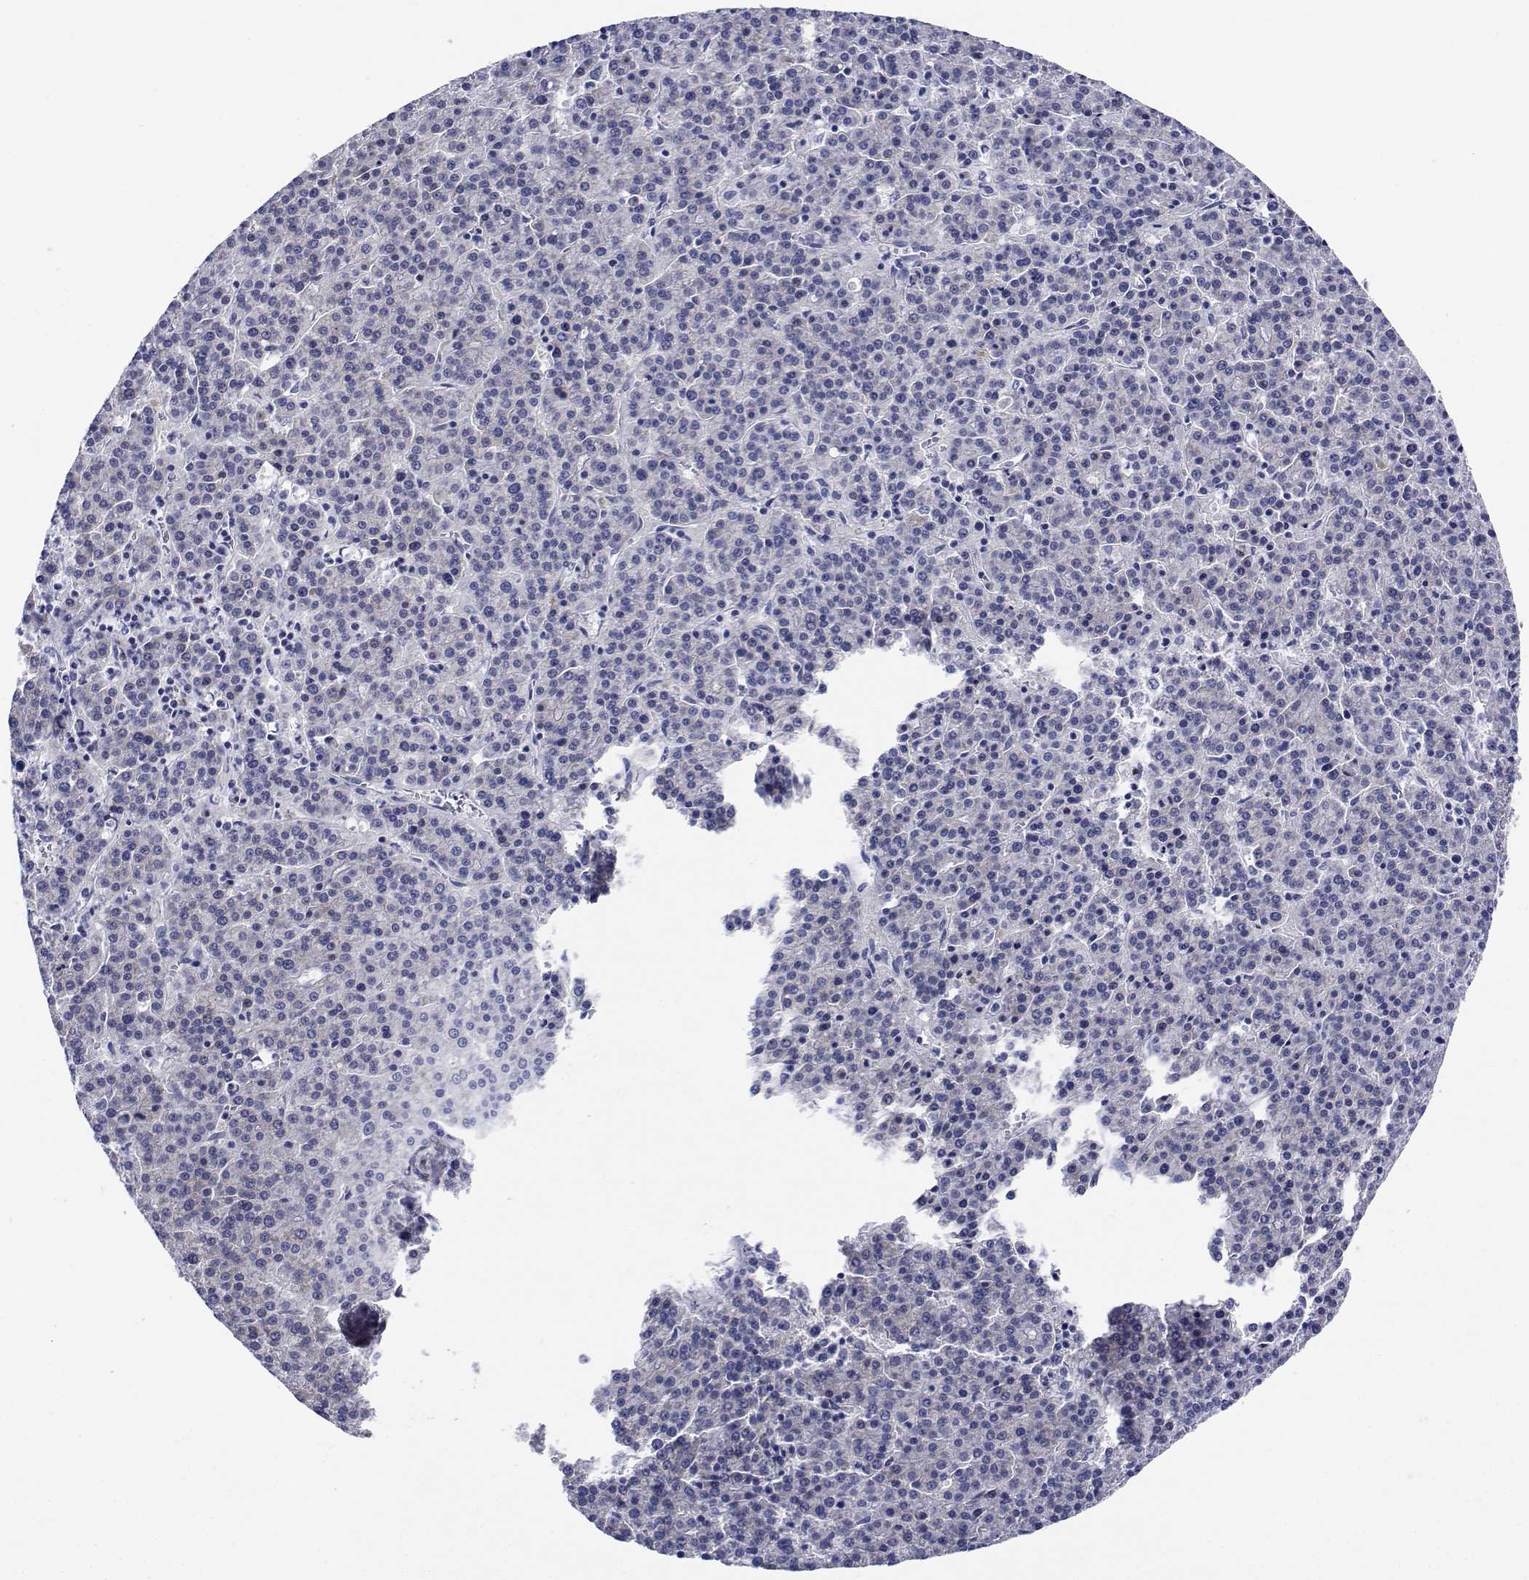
{"staining": {"intensity": "negative", "quantity": "none", "location": "none"}, "tissue": "liver cancer", "cell_type": "Tumor cells", "image_type": "cancer", "snomed": [{"axis": "morphology", "description": "Carcinoma, Hepatocellular, NOS"}, {"axis": "topography", "description": "Liver"}], "caption": "The immunohistochemistry (IHC) histopathology image has no significant staining in tumor cells of liver cancer (hepatocellular carcinoma) tissue.", "gene": "PLXNA4", "patient": {"sex": "female", "age": 58}}